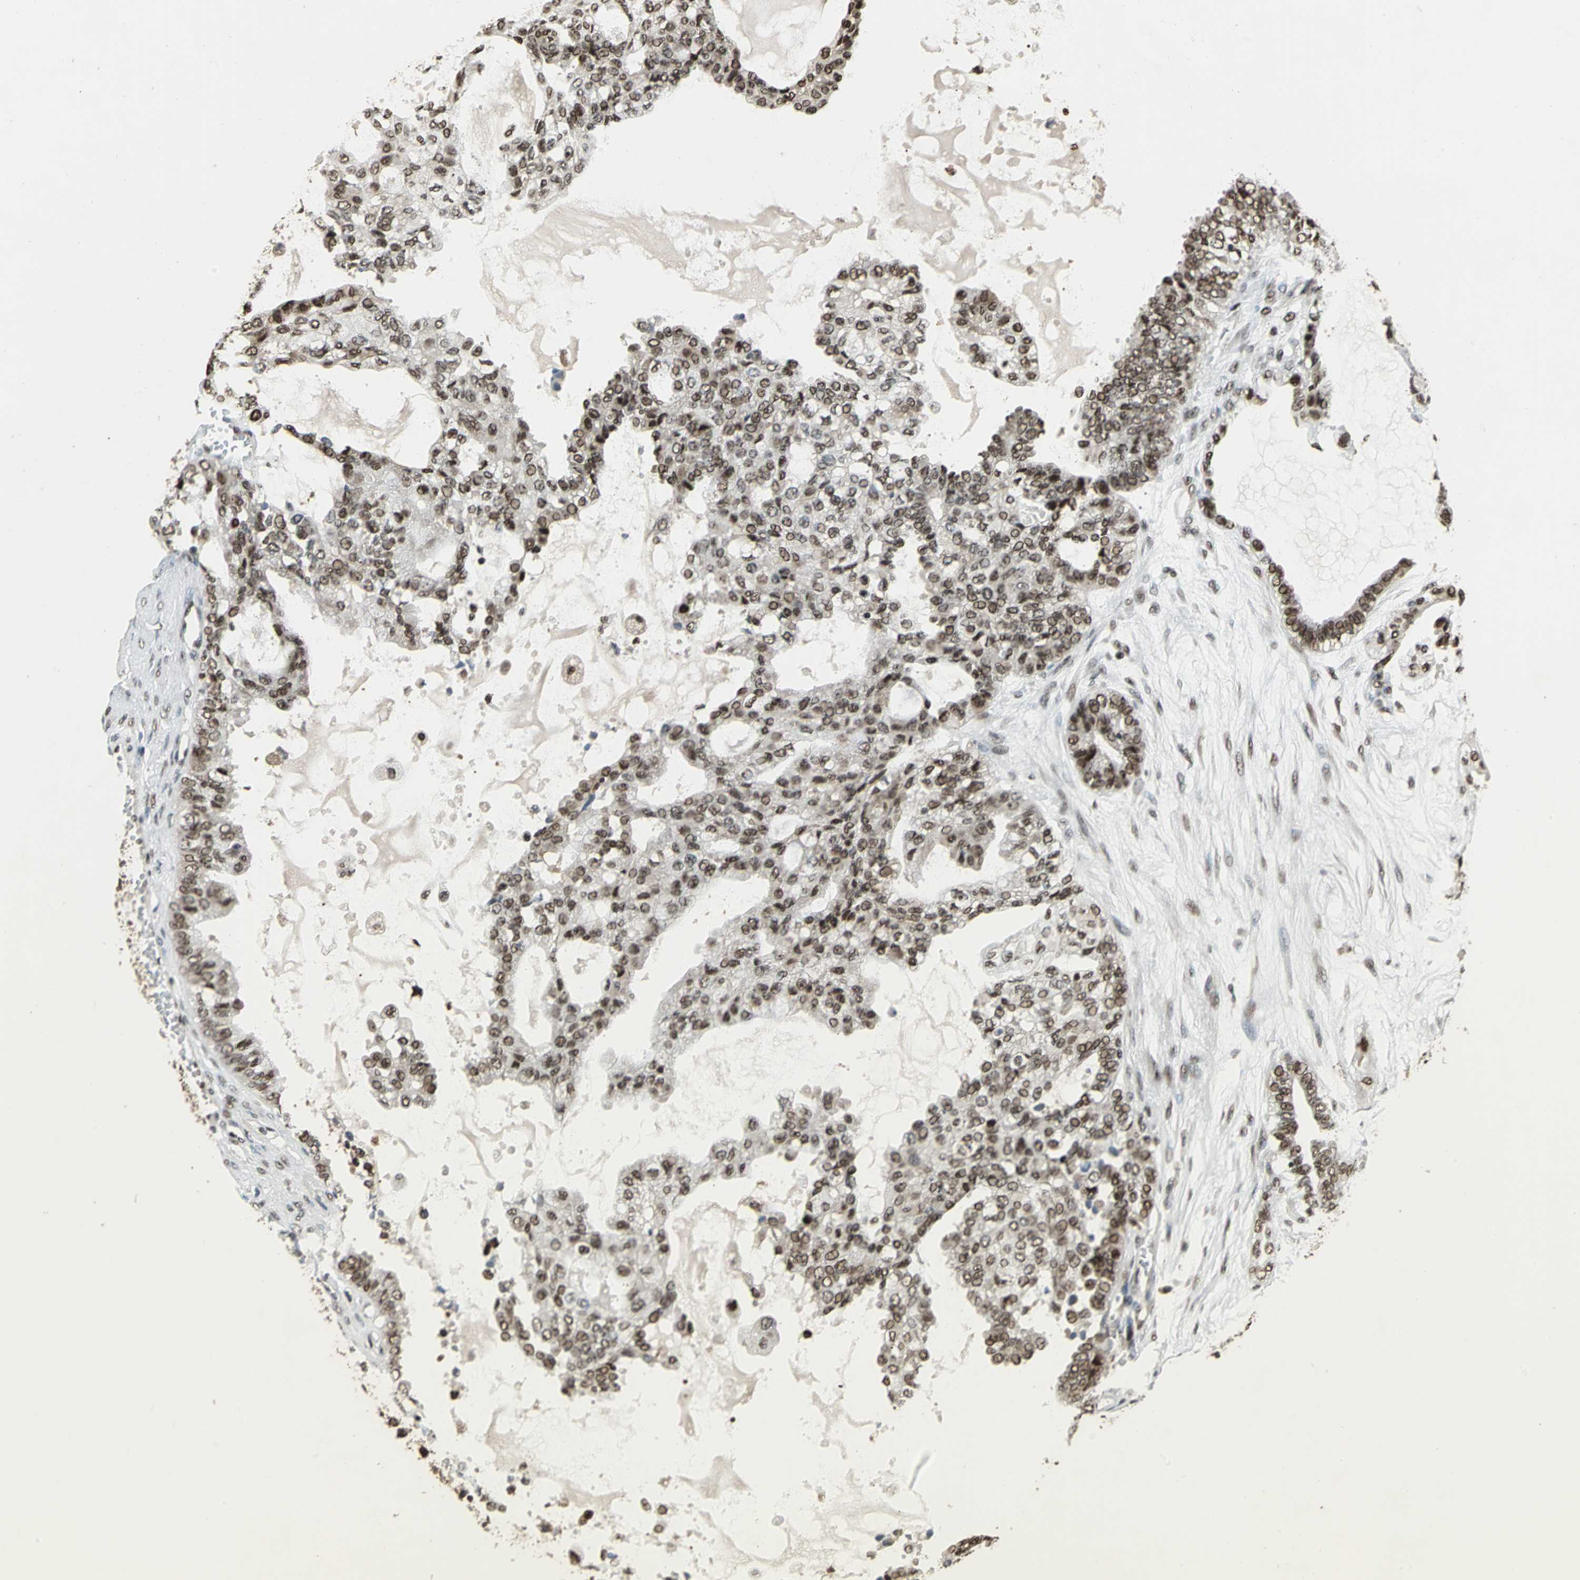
{"staining": {"intensity": "moderate", "quantity": ">75%", "location": "nuclear"}, "tissue": "ovarian cancer", "cell_type": "Tumor cells", "image_type": "cancer", "snomed": [{"axis": "morphology", "description": "Carcinoma, NOS"}, {"axis": "morphology", "description": "Carcinoma, endometroid"}, {"axis": "topography", "description": "Ovary"}], "caption": "Immunohistochemistry (IHC) histopathology image of neoplastic tissue: ovarian endometroid carcinoma stained using immunohistochemistry (IHC) exhibits medium levels of moderate protein expression localized specifically in the nuclear of tumor cells, appearing as a nuclear brown color.", "gene": "MIS18BP1", "patient": {"sex": "female", "age": 50}}